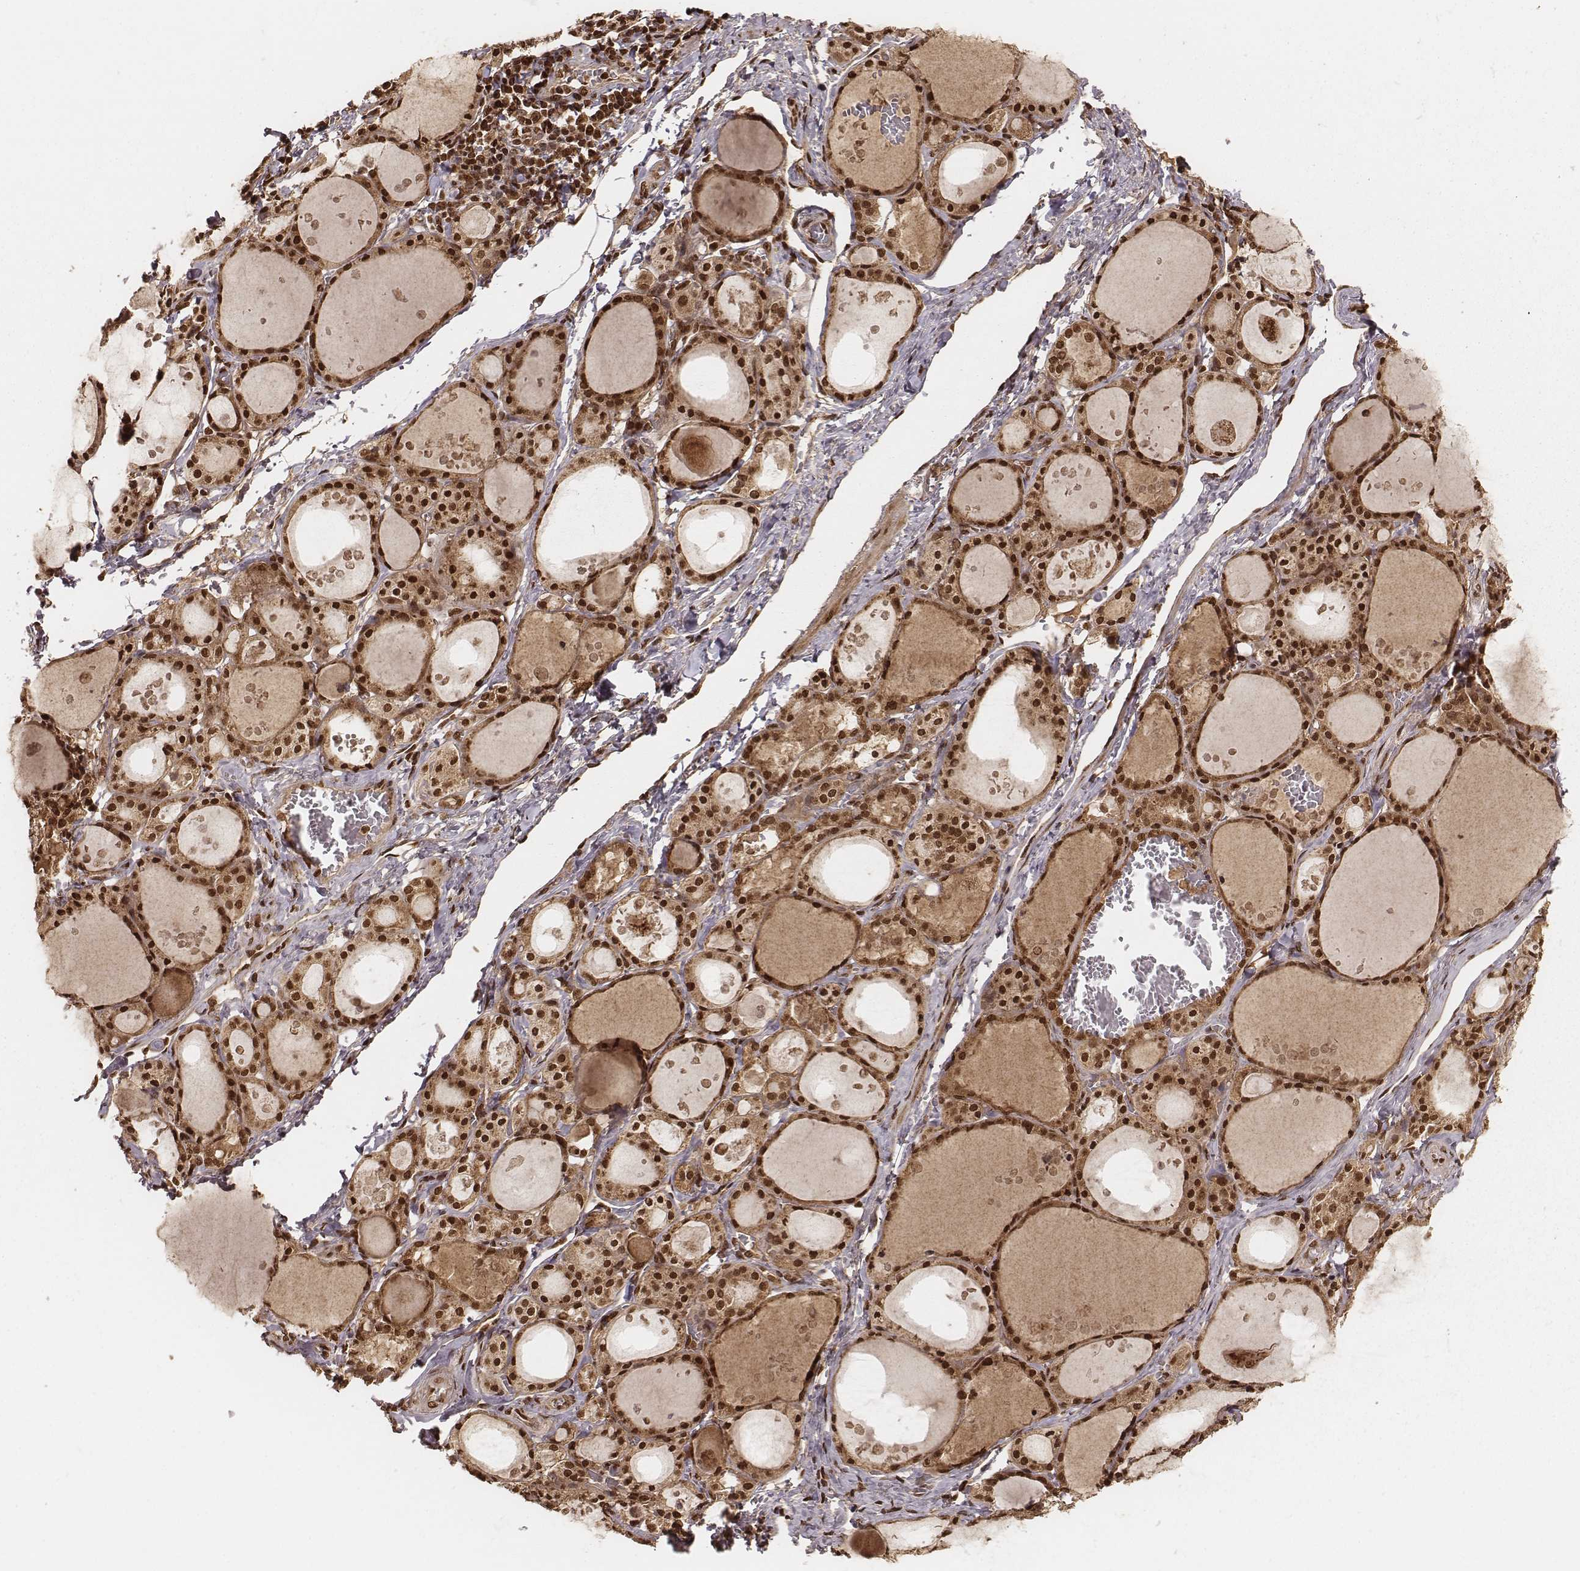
{"staining": {"intensity": "strong", "quantity": ">75%", "location": "cytoplasmic/membranous,nuclear"}, "tissue": "thyroid gland", "cell_type": "Glandular cells", "image_type": "normal", "snomed": [{"axis": "morphology", "description": "Normal tissue, NOS"}, {"axis": "topography", "description": "Thyroid gland"}], "caption": "Immunohistochemistry staining of unremarkable thyroid gland, which displays high levels of strong cytoplasmic/membranous,nuclear staining in approximately >75% of glandular cells indicating strong cytoplasmic/membranous,nuclear protein expression. The staining was performed using DAB (brown) for protein detection and nuclei were counterstained in hematoxylin (blue).", "gene": "NFX1", "patient": {"sex": "male", "age": 68}}